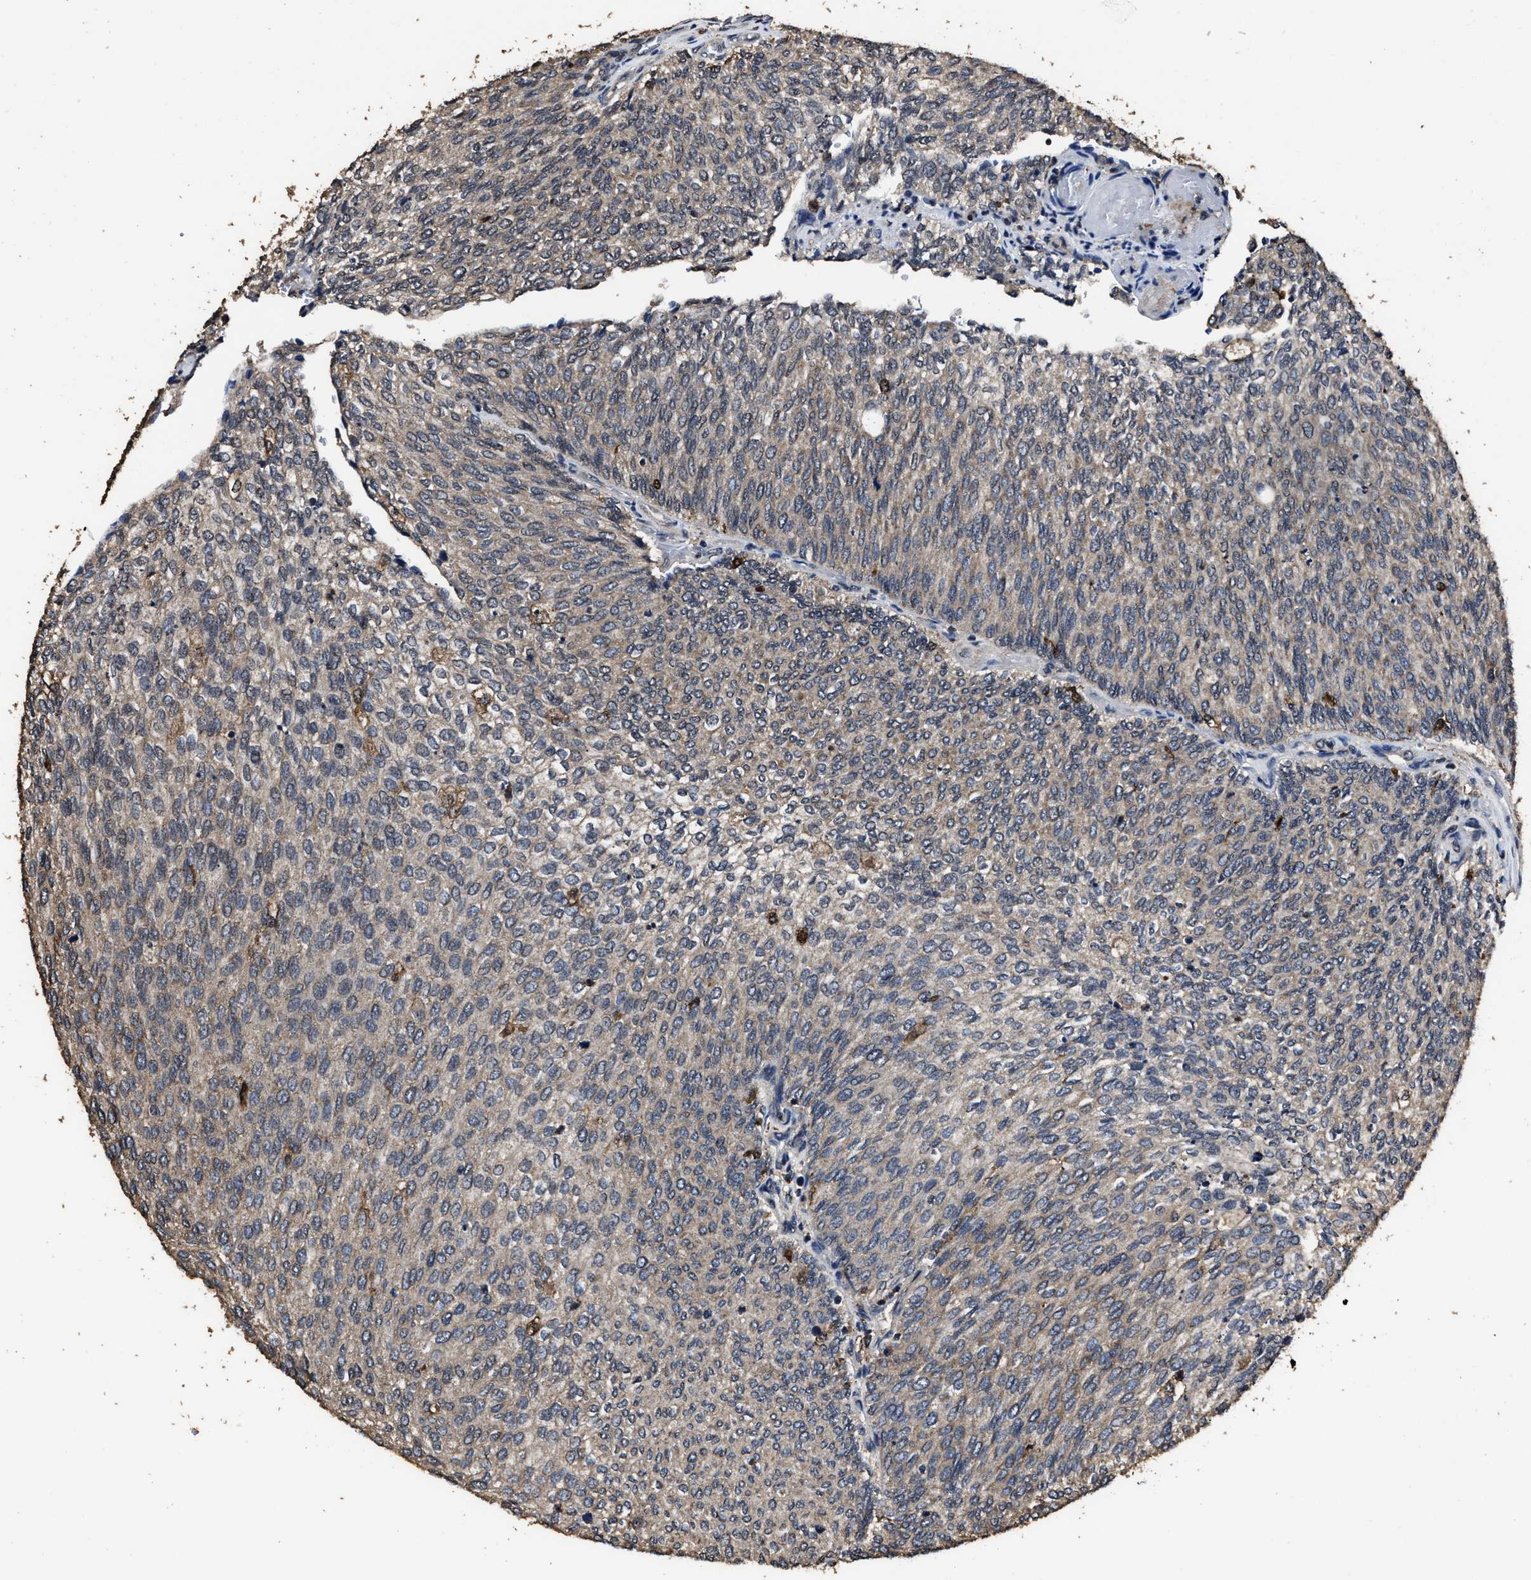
{"staining": {"intensity": "weak", "quantity": ">75%", "location": "cytoplasmic/membranous"}, "tissue": "urothelial cancer", "cell_type": "Tumor cells", "image_type": "cancer", "snomed": [{"axis": "morphology", "description": "Urothelial carcinoma, Low grade"}, {"axis": "topography", "description": "Urinary bladder"}], "caption": "This image shows immunohistochemistry staining of human urothelial cancer, with low weak cytoplasmic/membranous staining in approximately >75% of tumor cells.", "gene": "RSBN1L", "patient": {"sex": "female", "age": 79}}